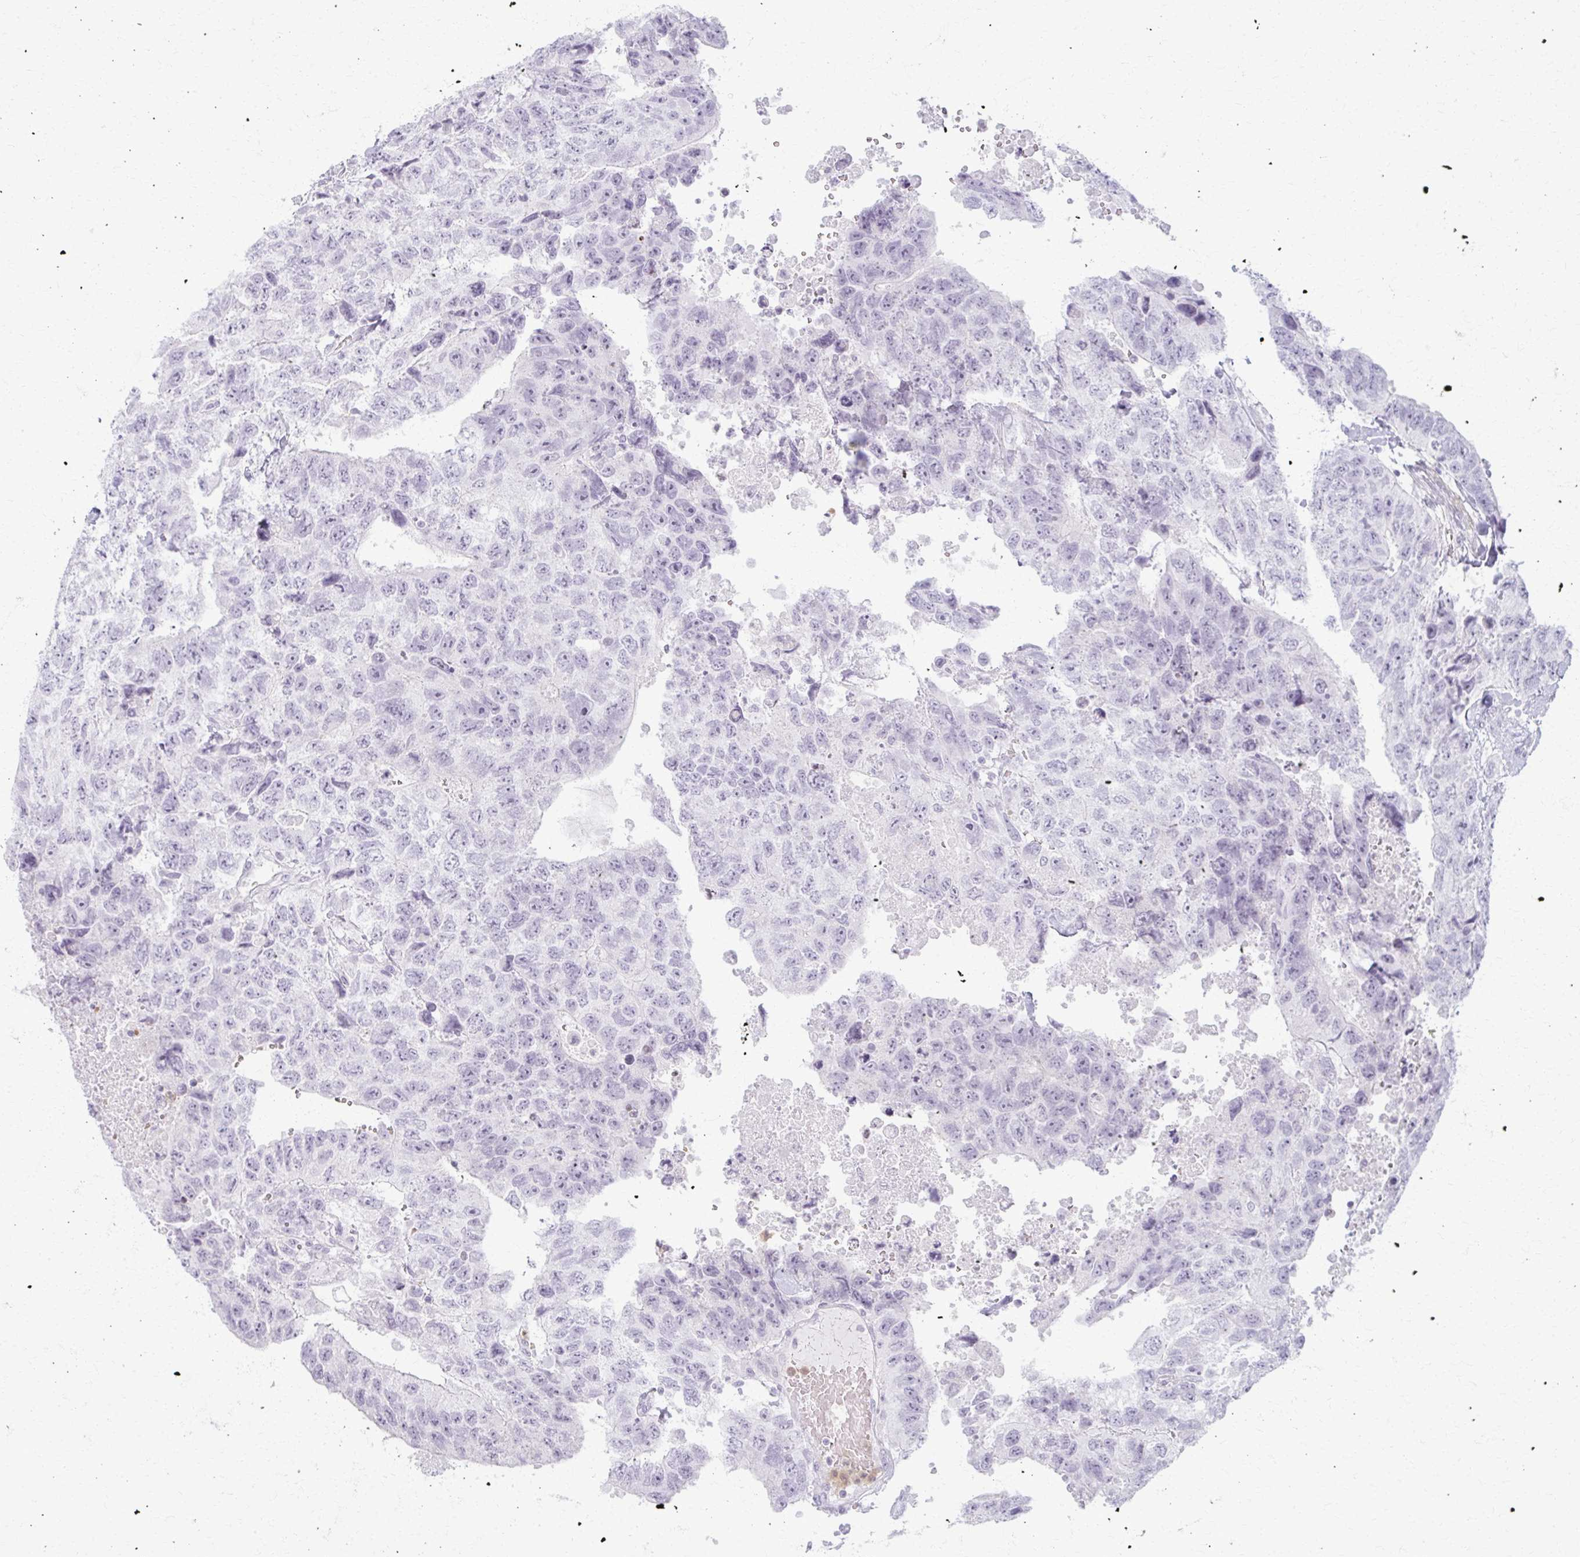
{"staining": {"intensity": "negative", "quantity": "none", "location": "none"}, "tissue": "testis cancer", "cell_type": "Tumor cells", "image_type": "cancer", "snomed": [{"axis": "morphology", "description": "Carcinoma, Embryonal, NOS"}, {"axis": "topography", "description": "Testis"}], "caption": "A high-resolution image shows immunohistochemistry staining of testis cancer, which displays no significant staining in tumor cells.", "gene": "CA3", "patient": {"sex": "male", "age": 24}}